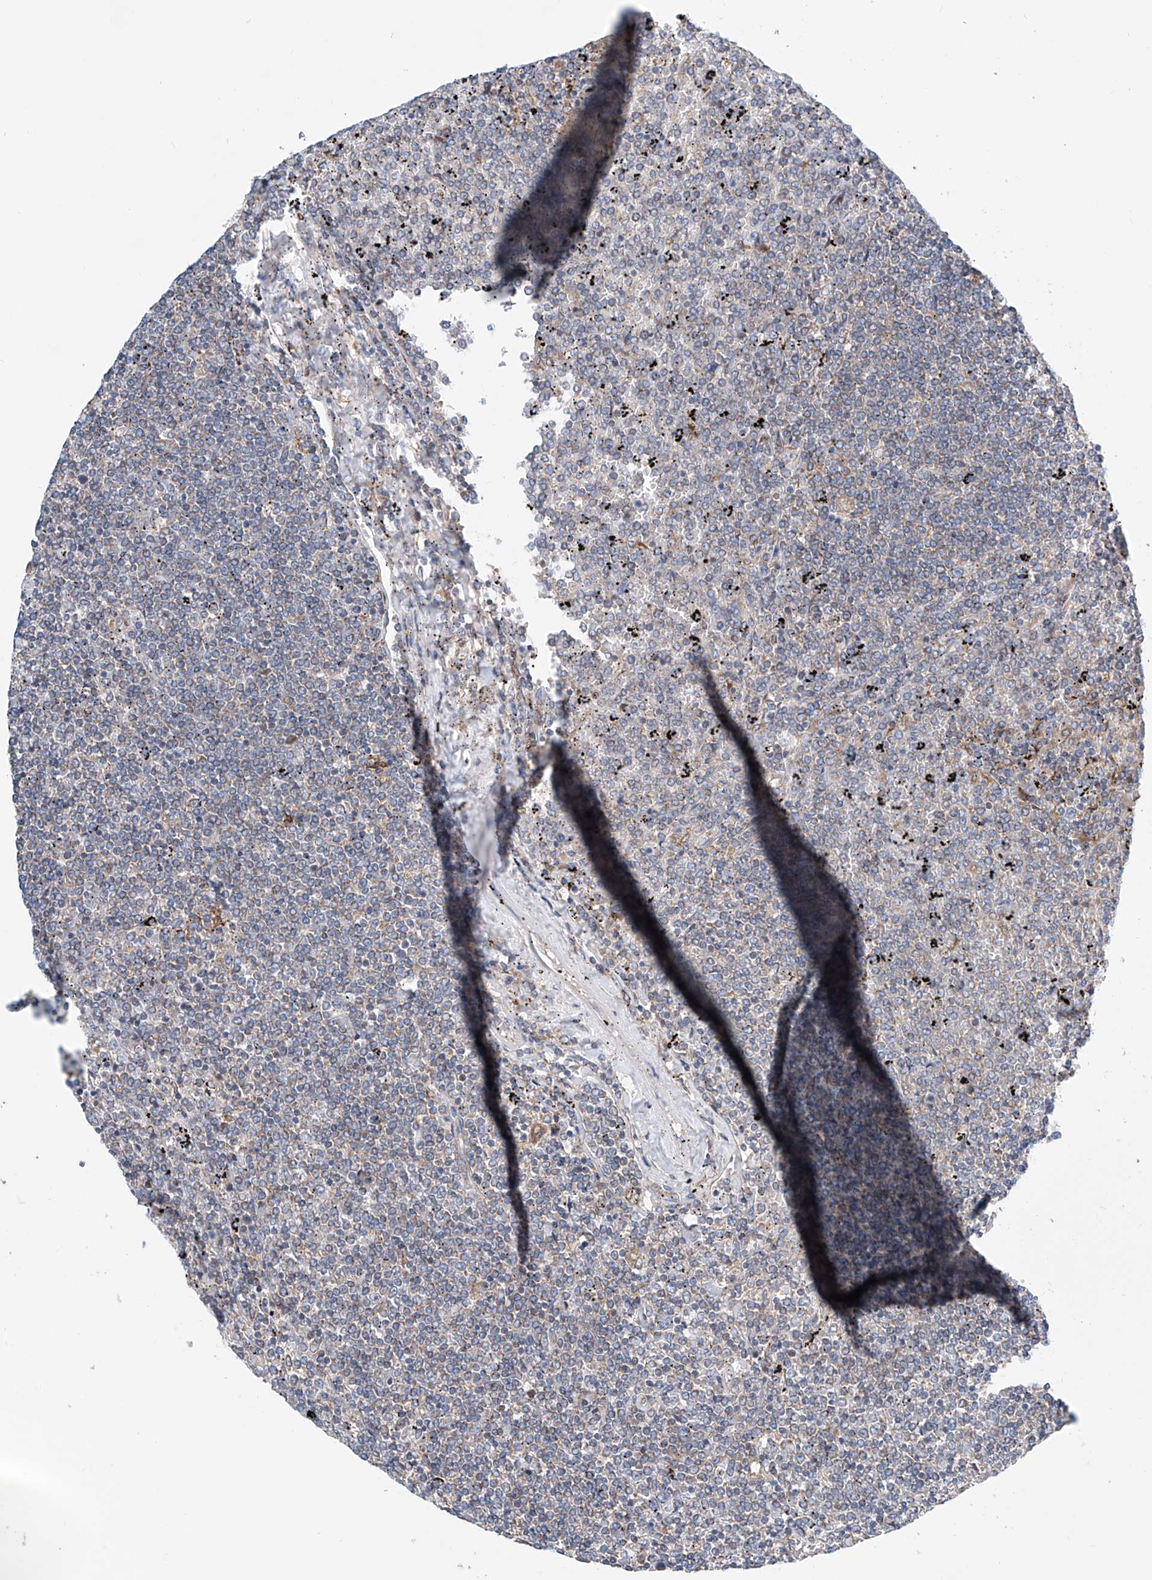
{"staining": {"intensity": "negative", "quantity": "none", "location": "none"}, "tissue": "lymphoma", "cell_type": "Tumor cells", "image_type": "cancer", "snomed": [{"axis": "morphology", "description": "Malignant lymphoma, non-Hodgkin's type, Low grade"}, {"axis": "topography", "description": "Spleen"}], "caption": "Immunohistochemical staining of malignant lymphoma, non-Hodgkin's type (low-grade) displays no significant expression in tumor cells. The staining is performed using DAB (3,3'-diaminobenzidine) brown chromogen with nuclei counter-stained in using hematoxylin.", "gene": "MAD2L1", "patient": {"sex": "female", "age": 19}}